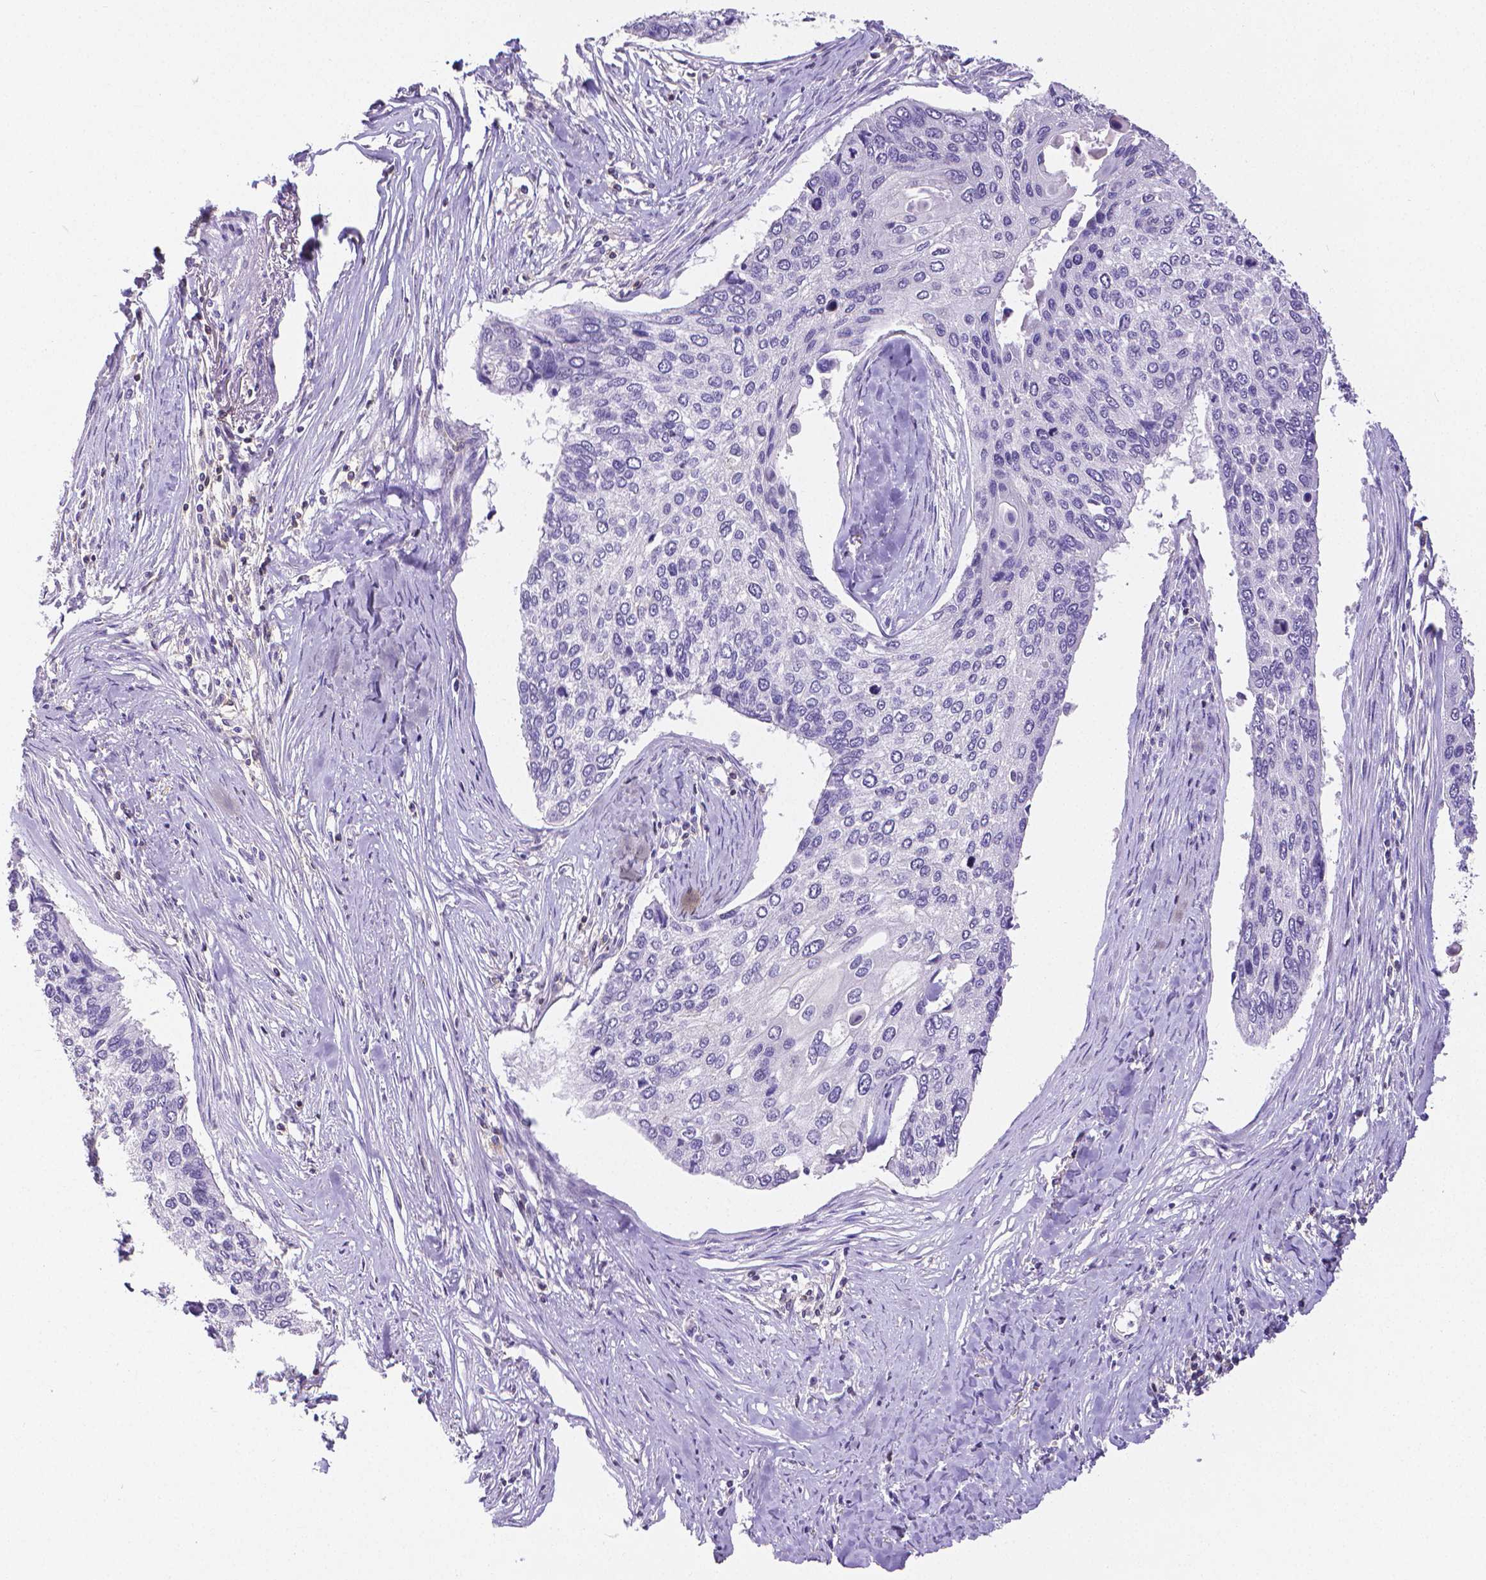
{"staining": {"intensity": "negative", "quantity": "none", "location": "none"}, "tissue": "lung cancer", "cell_type": "Tumor cells", "image_type": "cancer", "snomed": [{"axis": "morphology", "description": "Squamous cell carcinoma, NOS"}, {"axis": "morphology", "description": "Squamous cell carcinoma, metastatic, NOS"}, {"axis": "topography", "description": "Lung"}], "caption": "High magnification brightfield microscopy of lung cancer (squamous cell carcinoma) stained with DAB (brown) and counterstained with hematoxylin (blue): tumor cells show no significant staining.", "gene": "CD4", "patient": {"sex": "male", "age": 63}}